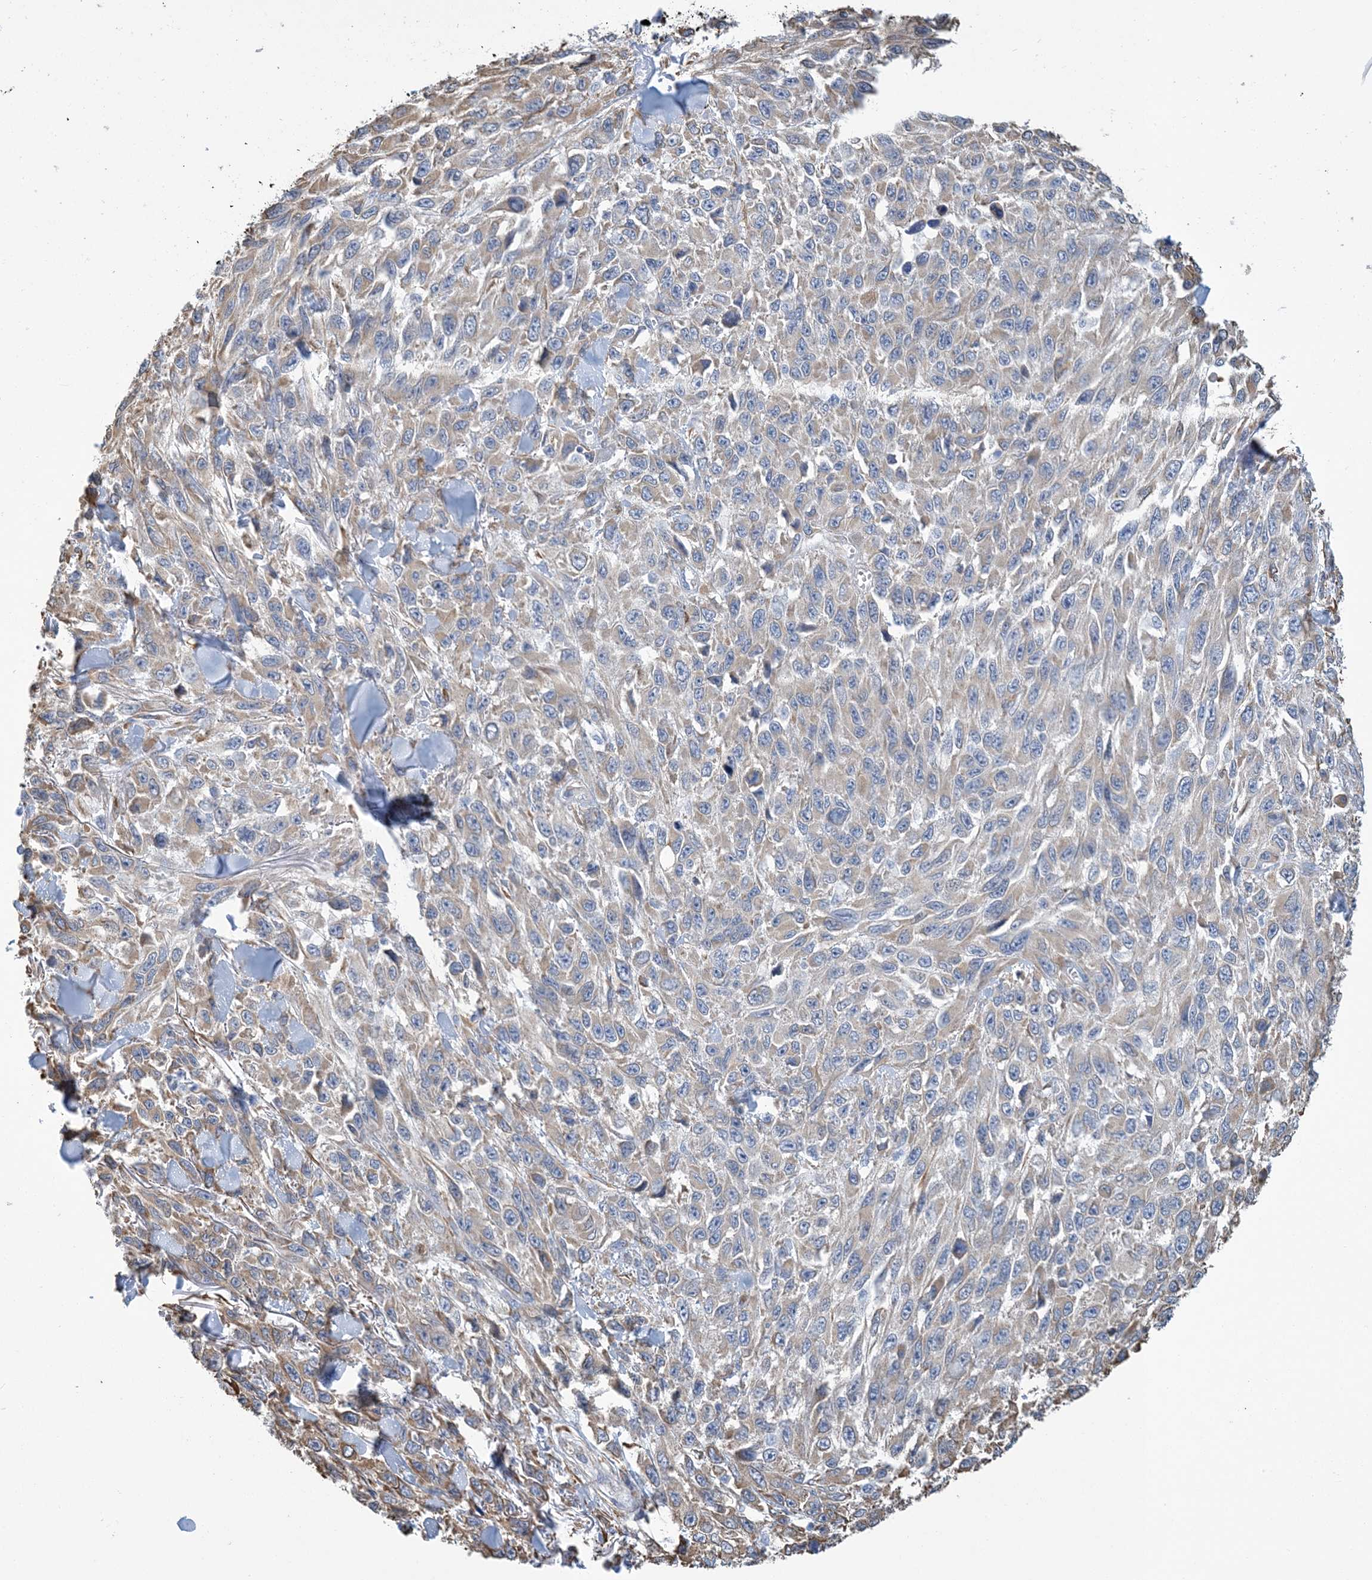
{"staining": {"intensity": "weak", "quantity": "<25%", "location": "cytoplasmic/membranous"}, "tissue": "melanoma", "cell_type": "Tumor cells", "image_type": "cancer", "snomed": [{"axis": "morphology", "description": "Malignant melanoma, NOS"}, {"axis": "topography", "description": "Skin"}], "caption": "Malignant melanoma stained for a protein using IHC shows no positivity tumor cells.", "gene": "CCDC14", "patient": {"sex": "female", "age": 96}}